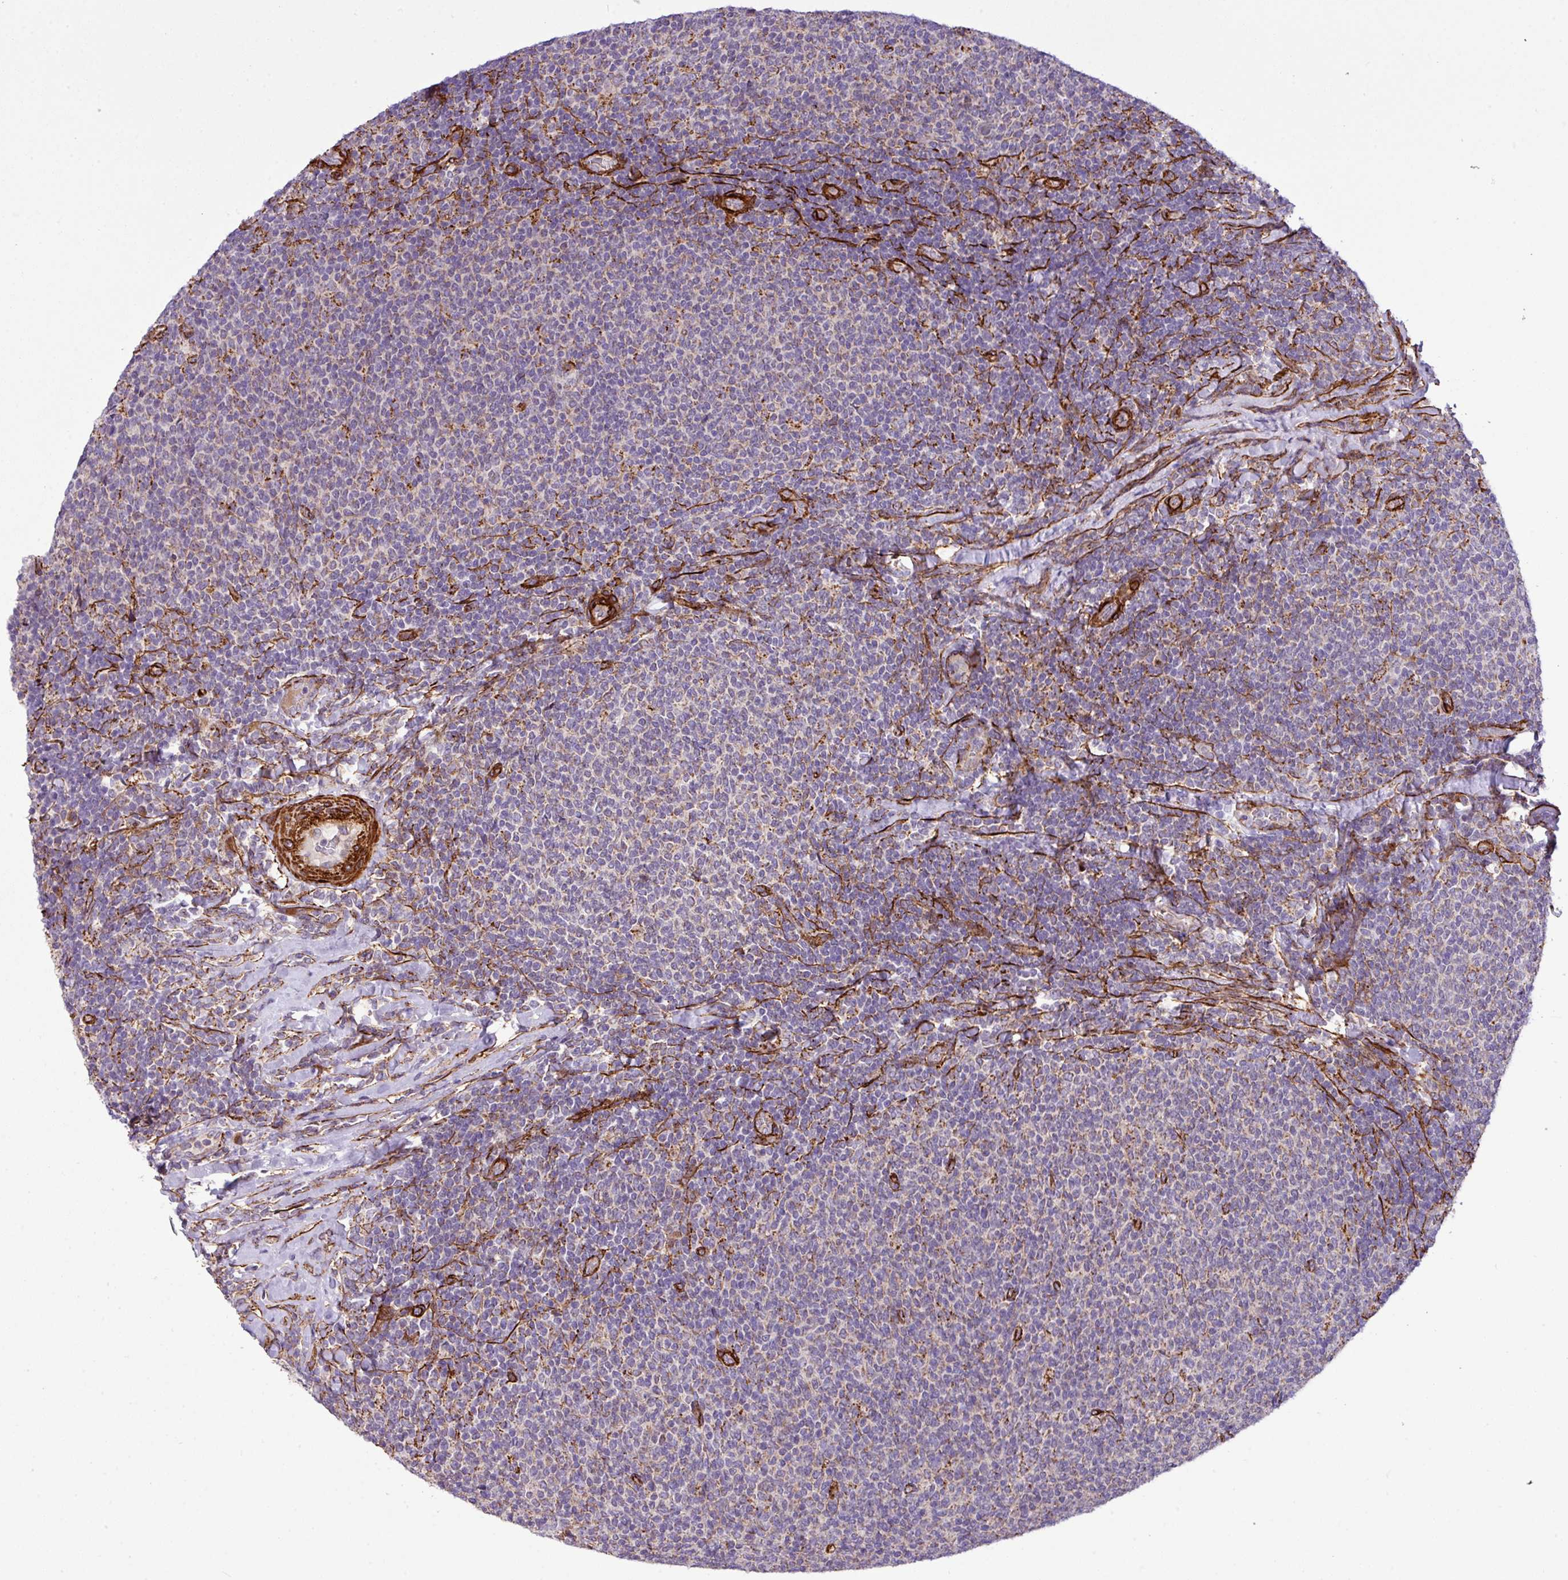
{"staining": {"intensity": "negative", "quantity": "none", "location": "none"}, "tissue": "lymphoma", "cell_type": "Tumor cells", "image_type": "cancer", "snomed": [{"axis": "morphology", "description": "Malignant lymphoma, non-Hodgkin's type, Low grade"}, {"axis": "topography", "description": "Lymph node"}], "caption": "Malignant lymphoma, non-Hodgkin's type (low-grade) stained for a protein using immunohistochemistry (IHC) reveals no staining tumor cells.", "gene": "FAM47E", "patient": {"sex": "male", "age": 52}}